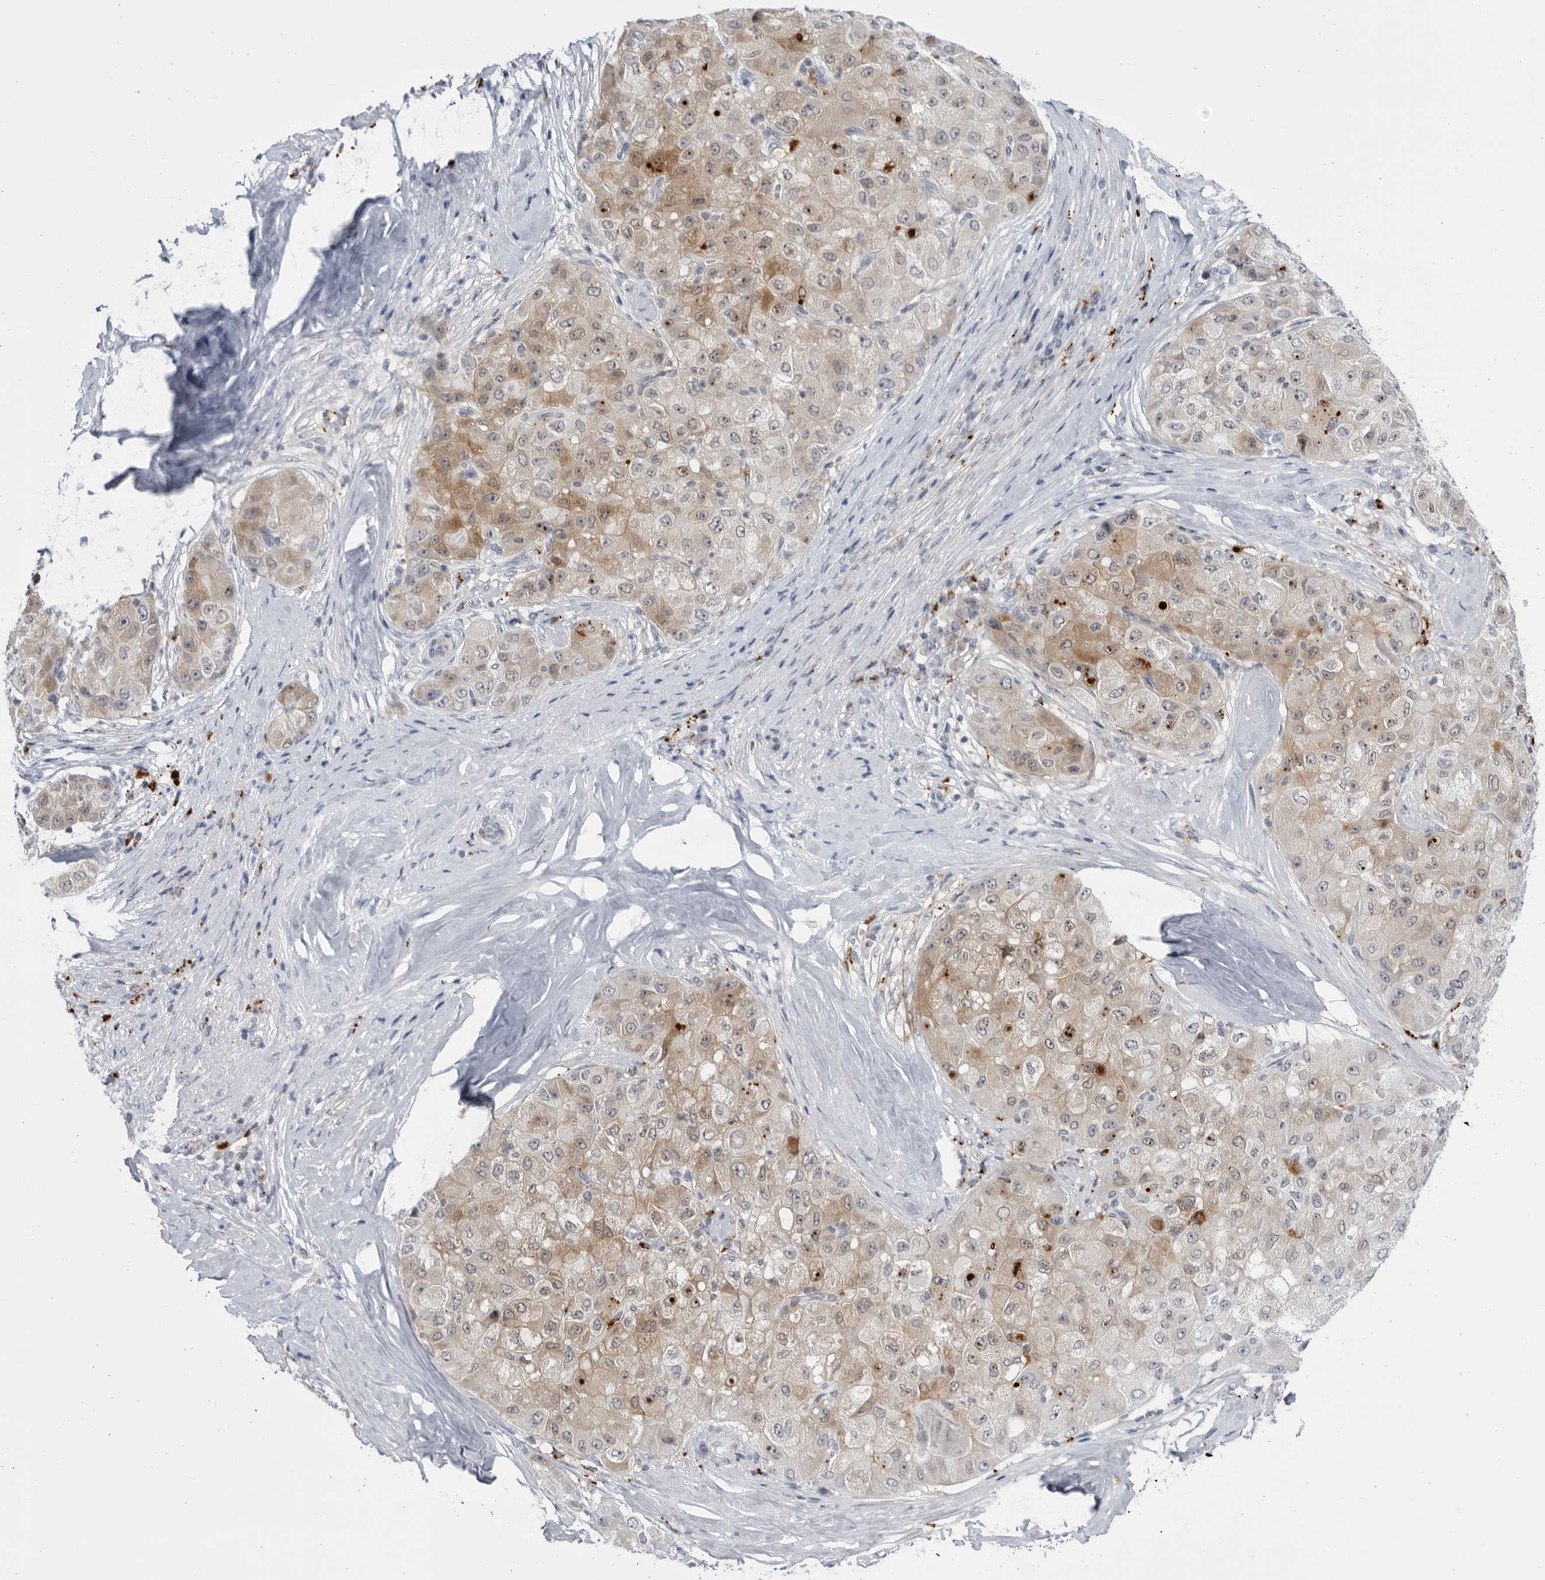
{"staining": {"intensity": "weak", "quantity": "25%-75%", "location": "cytoplasmic/membranous"}, "tissue": "liver cancer", "cell_type": "Tumor cells", "image_type": "cancer", "snomed": [{"axis": "morphology", "description": "Carcinoma, Hepatocellular, NOS"}, {"axis": "topography", "description": "Liver"}], "caption": "IHC histopathology image of neoplastic tissue: liver cancer stained using immunohistochemistry exhibits low levels of weak protein expression localized specifically in the cytoplasmic/membranous of tumor cells, appearing as a cytoplasmic/membranous brown color.", "gene": "CCDC181", "patient": {"sex": "male", "age": 80}}